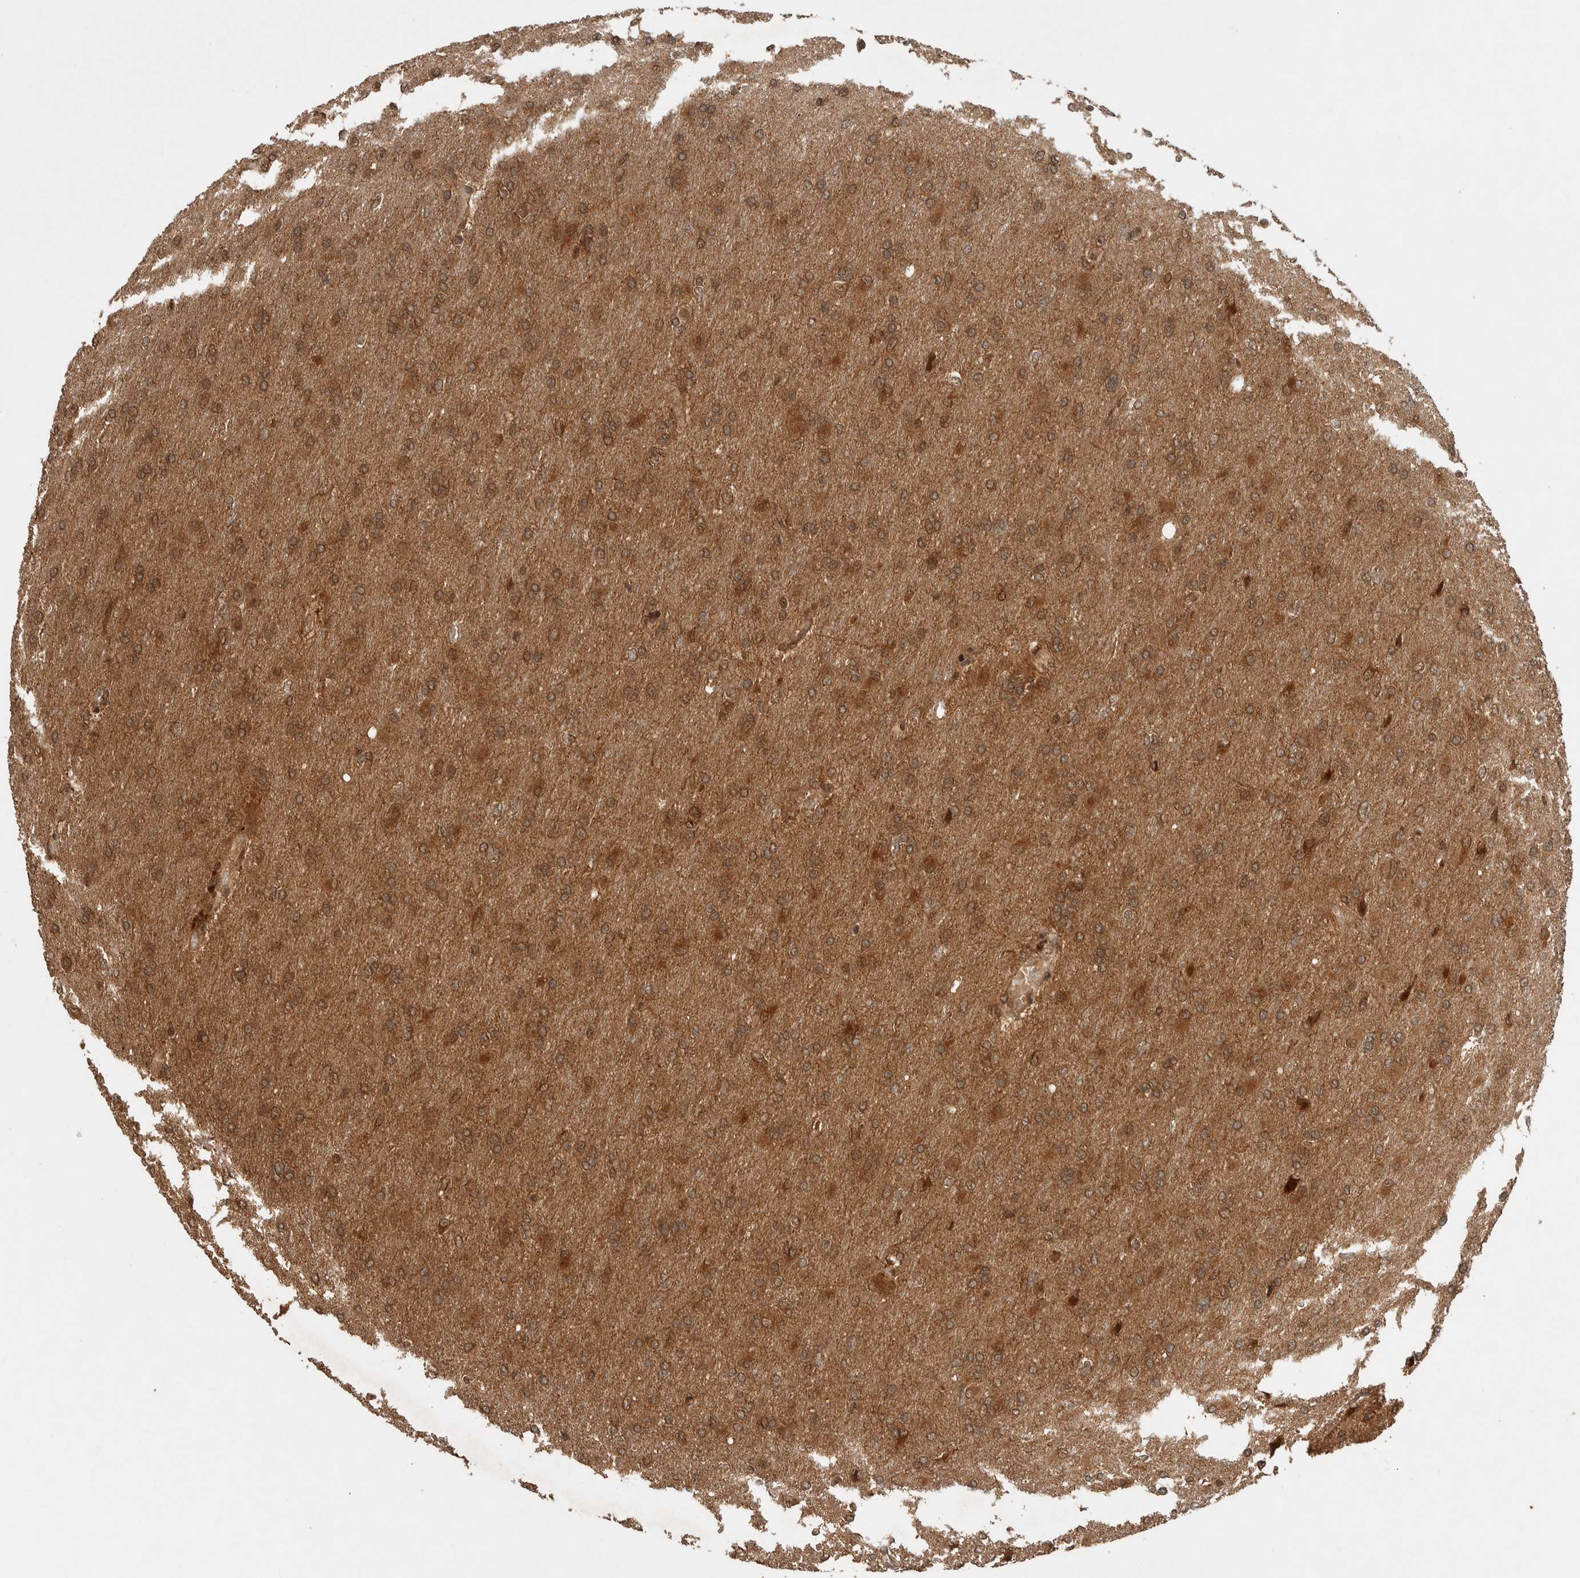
{"staining": {"intensity": "moderate", "quantity": ">75%", "location": "cytoplasmic/membranous"}, "tissue": "glioma", "cell_type": "Tumor cells", "image_type": "cancer", "snomed": [{"axis": "morphology", "description": "Glioma, malignant, High grade"}, {"axis": "topography", "description": "Cerebral cortex"}], "caption": "Immunohistochemistry micrograph of neoplastic tissue: glioma stained using IHC demonstrates medium levels of moderate protein expression localized specifically in the cytoplasmic/membranous of tumor cells, appearing as a cytoplasmic/membranous brown color.", "gene": "CNTROB", "patient": {"sex": "female", "age": 36}}